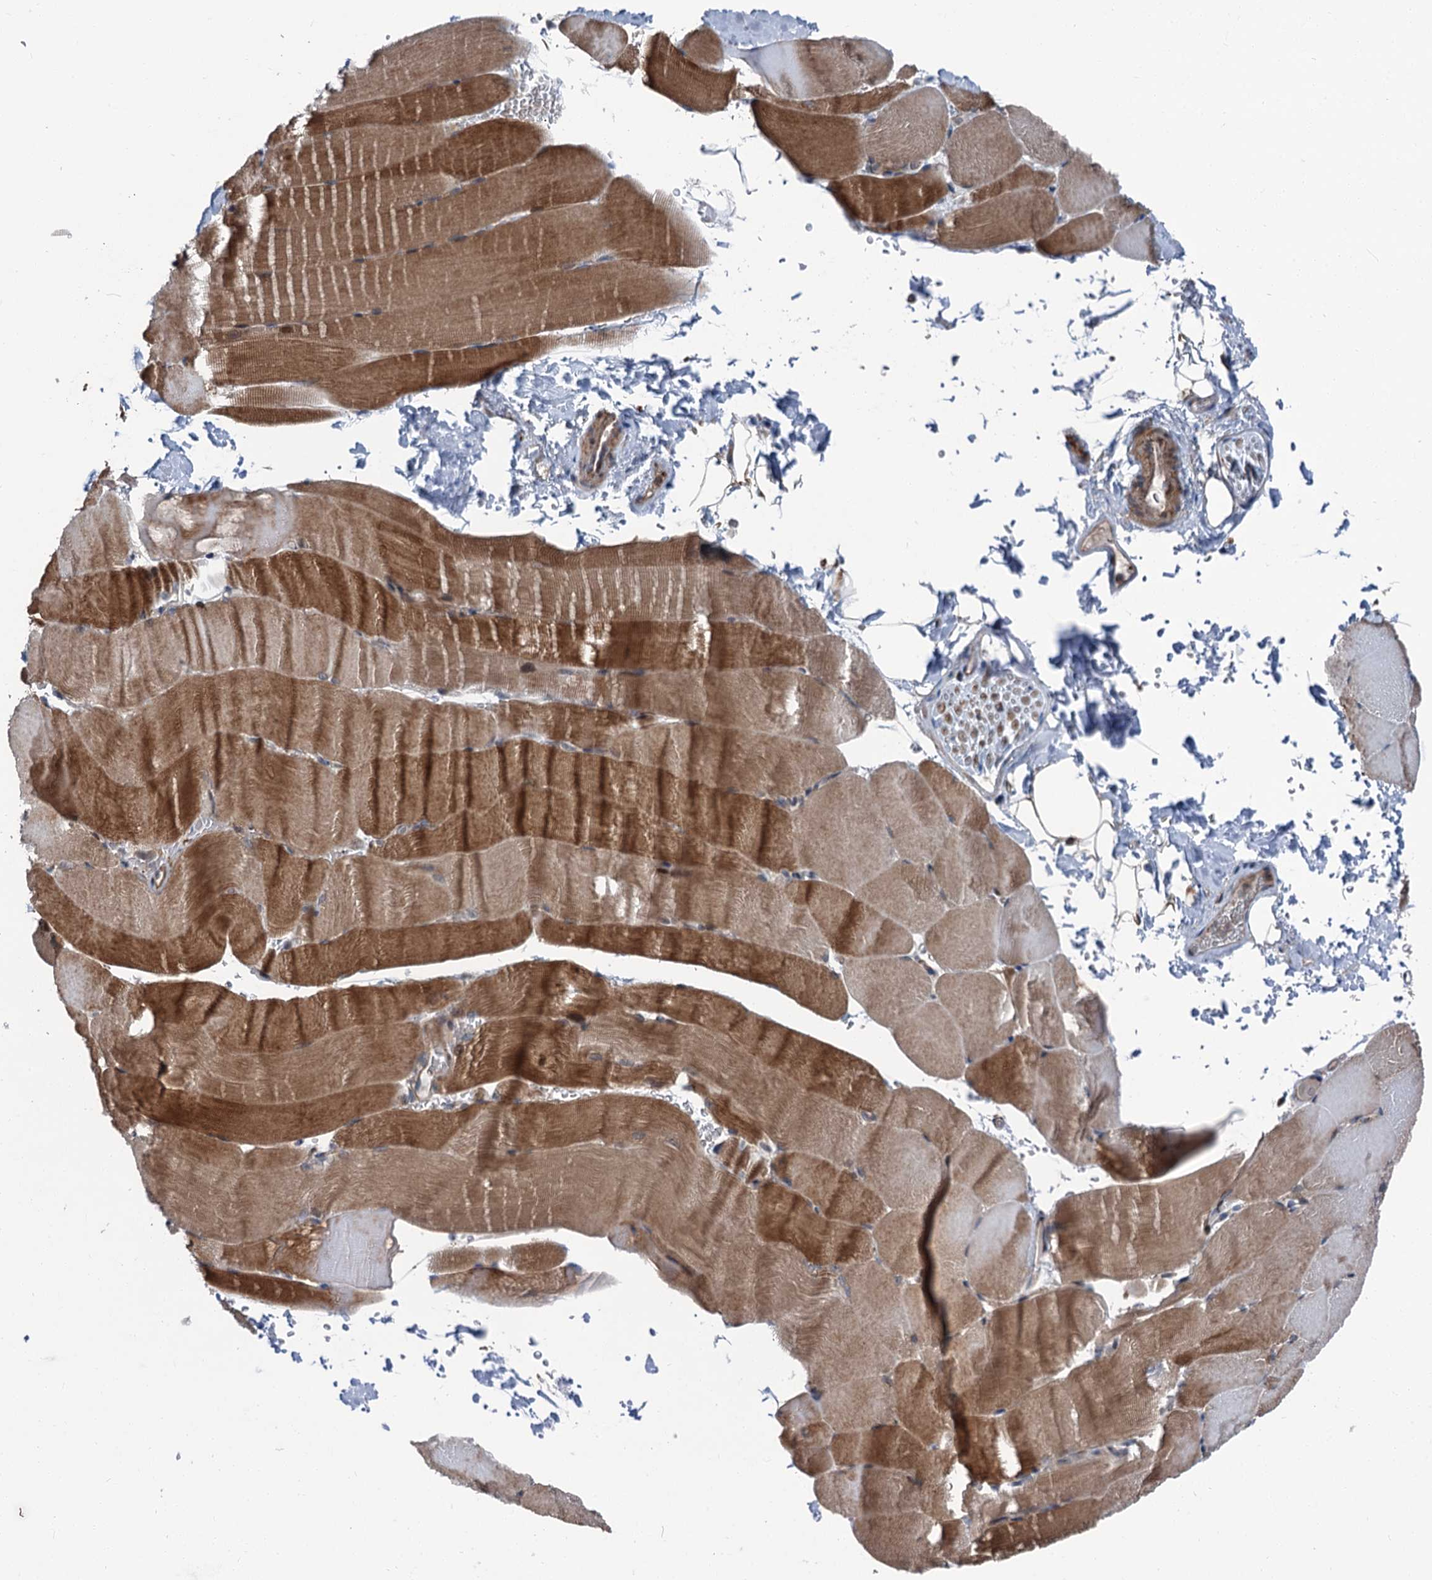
{"staining": {"intensity": "moderate", "quantity": ">75%", "location": "cytoplasmic/membranous"}, "tissue": "skeletal muscle", "cell_type": "Myocytes", "image_type": "normal", "snomed": [{"axis": "morphology", "description": "Normal tissue, NOS"}, {"axis": "topography", "description": "Skeletal muscle"}, {"axis": "topography", "description": "Parathyroid gland"}], "caption": "Immunohistochemistry (IHC) (DAB) staining of unremarkable skeletal muscle exhibits moderate cytoplasmic/membranous protein positivity in approximately >75% of myocytes.", "gene": "POLR1D", "patient": {"sex": "female", "age": 37}}